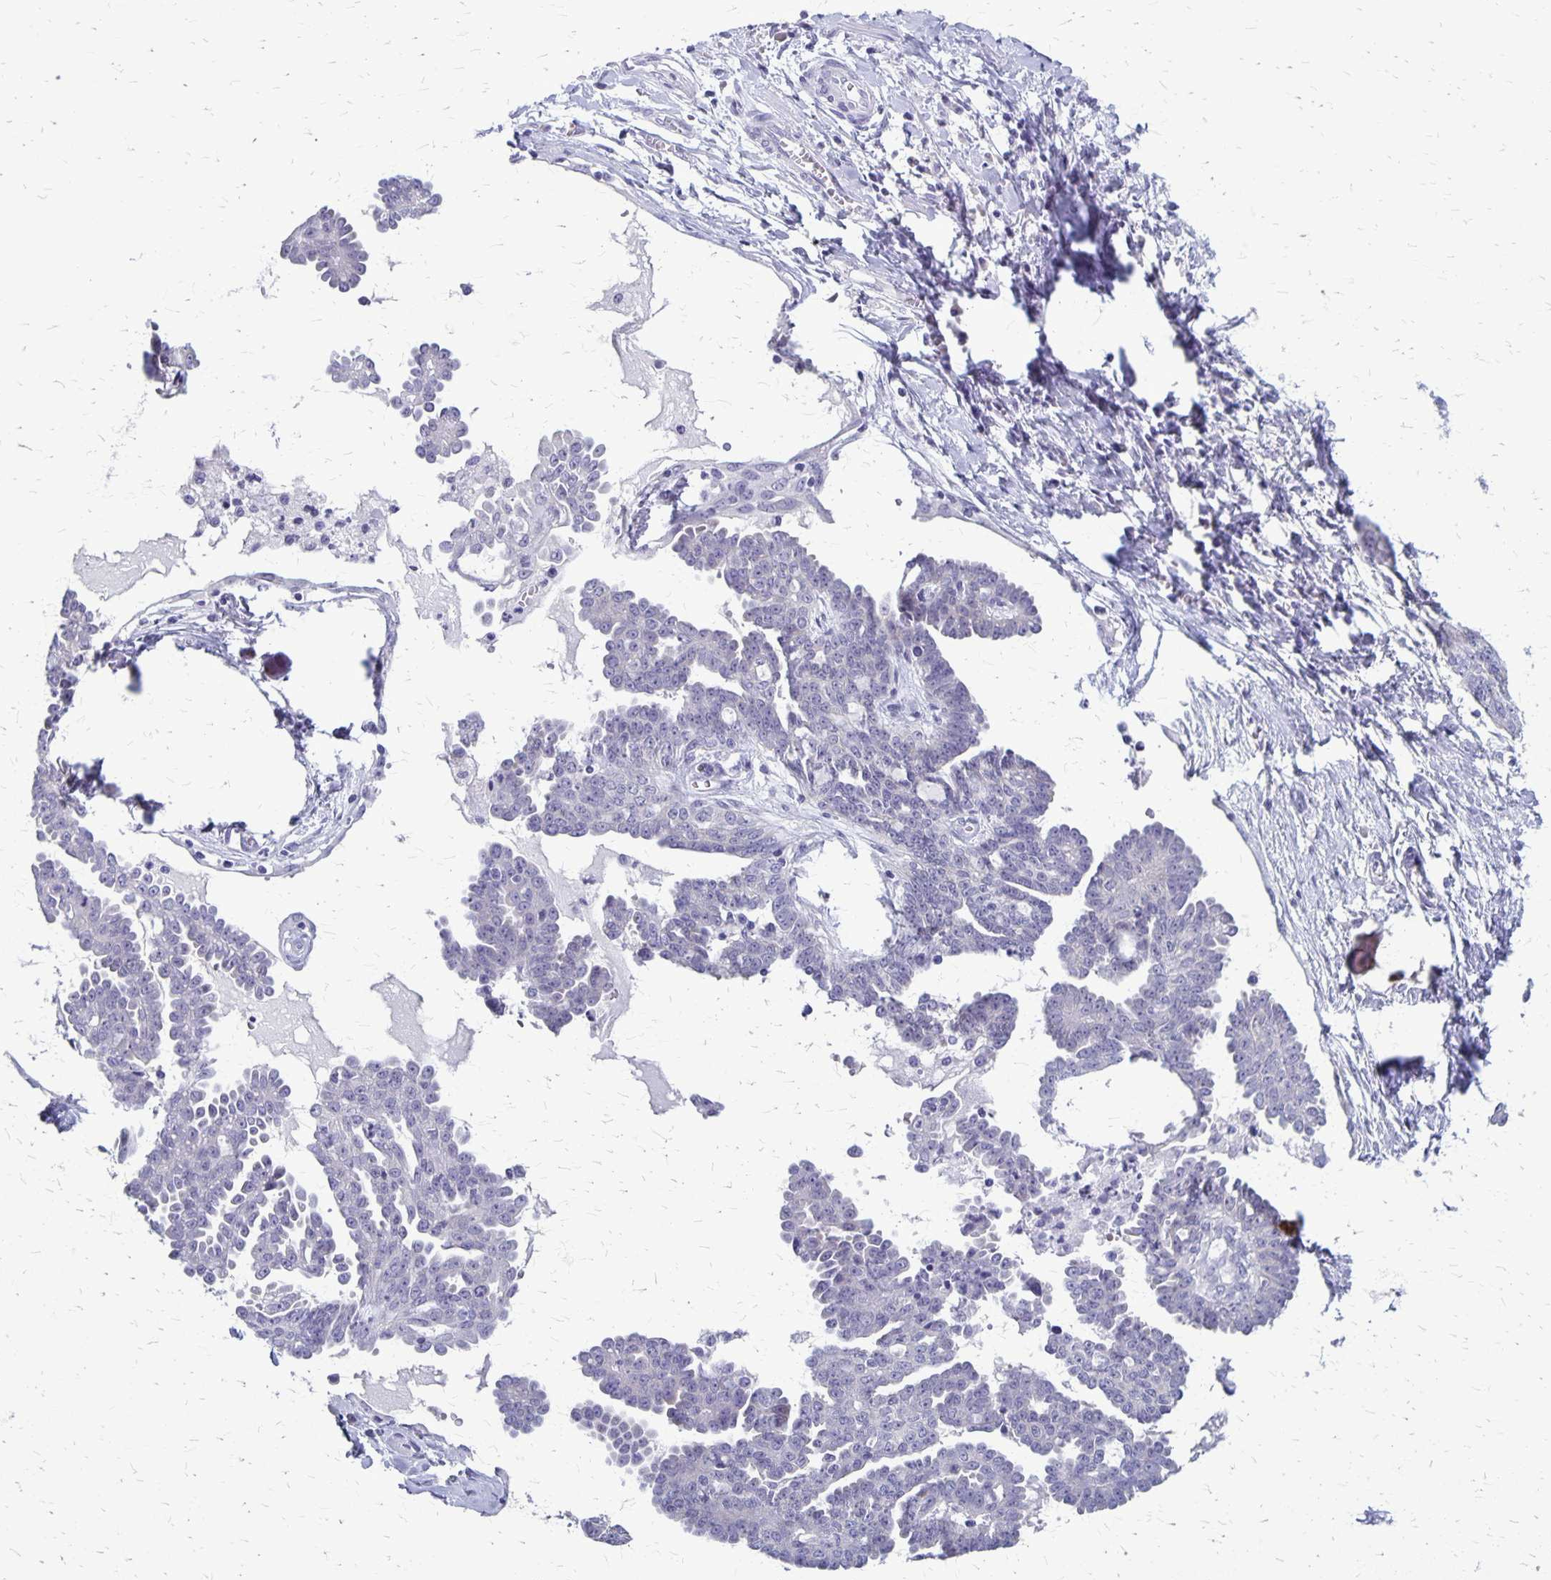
{"staining": {"intensity": "negative", "quantity": "none", "location": "none"}, "tissue": "ovarian cancer", "cell_type": "Tumor cells", "image_type": "cancer", "snomed": [{"axis": "morphology", "description": "Cystadenocarcinoma, serous, NOS"}, {"axis": "topography", "description": "Ovary"}], "caption": "Tumor cells show no significant expression in serous cystadenocarcinoma (ovarian).", "gene": "PLXNB3", "patient": {"sex": "female", "age": 71}}